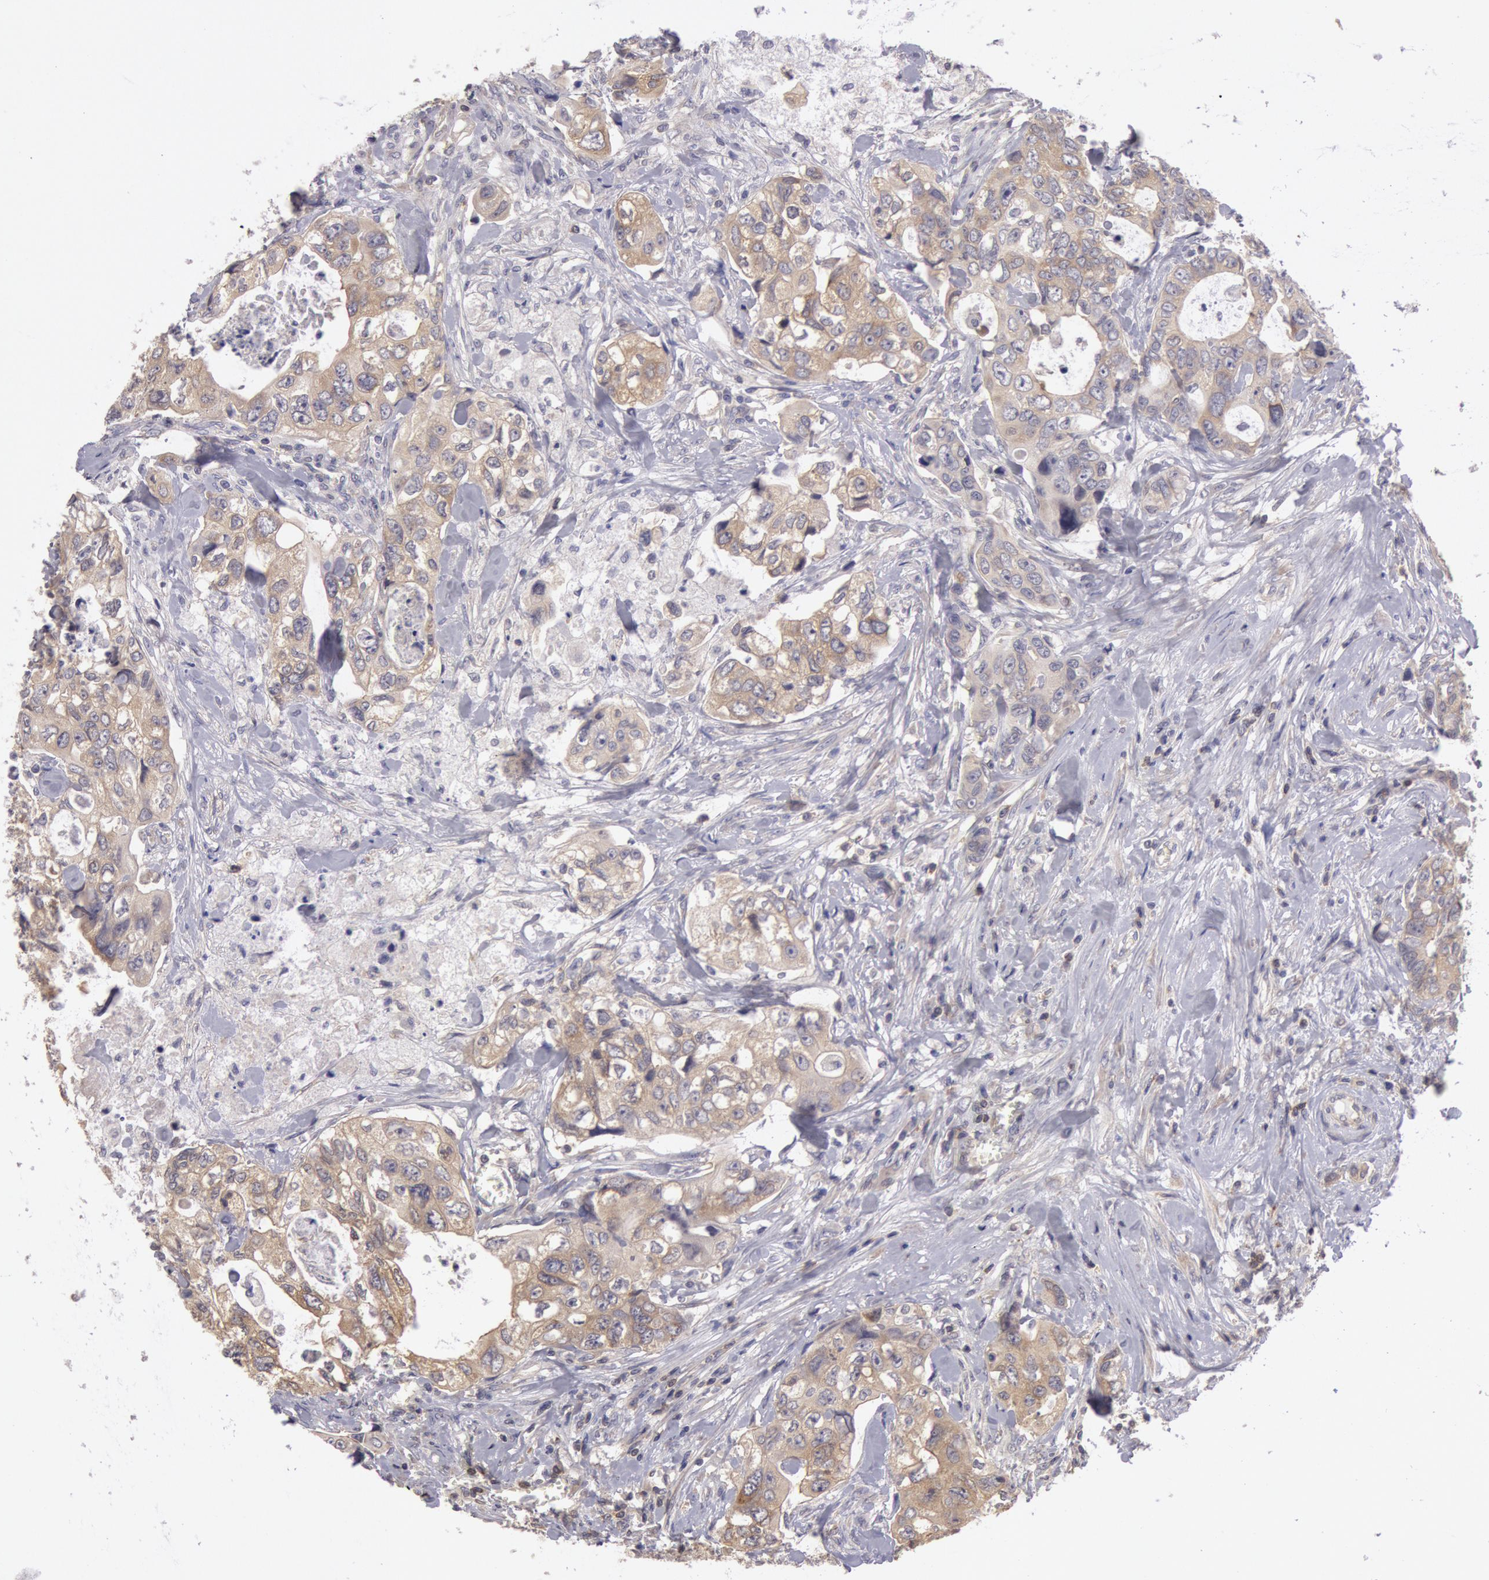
{"staining": {"intensity": "moderate", "quantity": ">75%", "location": "cytoplasmic/membranous"}, "tissue": "colorectal cancer", "cell_type": "Tumor cells", "image_type": "cancer", "snomed": [{"axis": "morphology", "description": "Adenocarcinoma, NOS"}, {"axis": "topography", "description": "Rectum"}], "caption": "Colorectal adenocarcinoma stained for a protein reveals moderate cytoplasmic/membranous positivity in tumor cells. The staining was performed using DAB to visualize the protein expression in brown, while the nuclei were stained in blue with hematoxylin (Magnification: 20x).", "gene": "NMT2", "patient": {"sex": "female", "age": 57}}